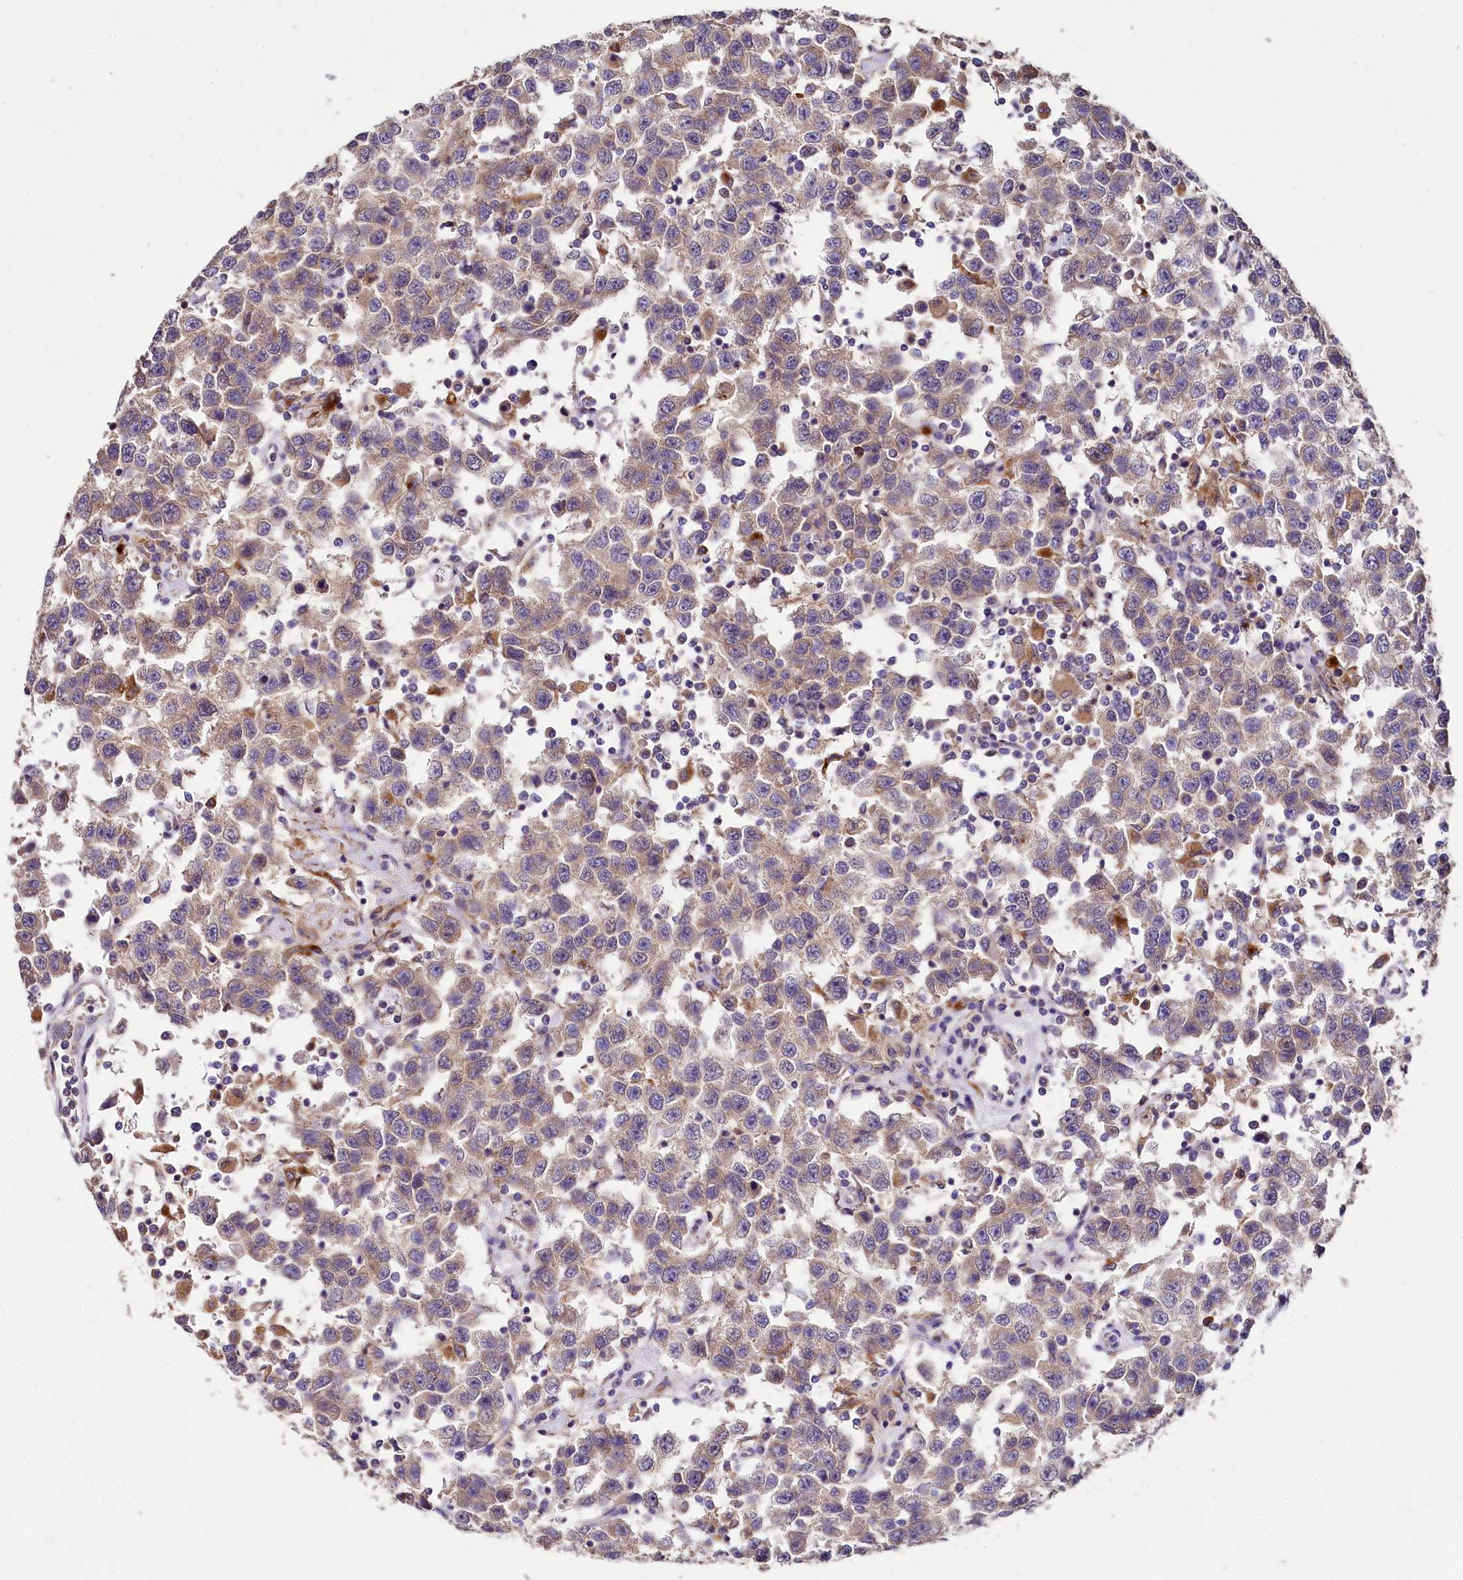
{"staining": {"intensity": "weak", "quantity": ">75%", "location": "cytoplasmic/membranous"}, "tissue": "testis cancer", "cell_type": "Tumor cells", "image_type": "cancer", "snomed": [{"axis": "morphology", "description": "Seminoma, NOS"}, {"axis": "topography", "description": "Testis"}], "caption": "Tumor cells display low levels of weak cytoplasmic/membranous positivity in approximately >75% of cells in human testis seminoma.", "gene": "SPRYD3", "patient": {"sex": "male", "age": 41}}